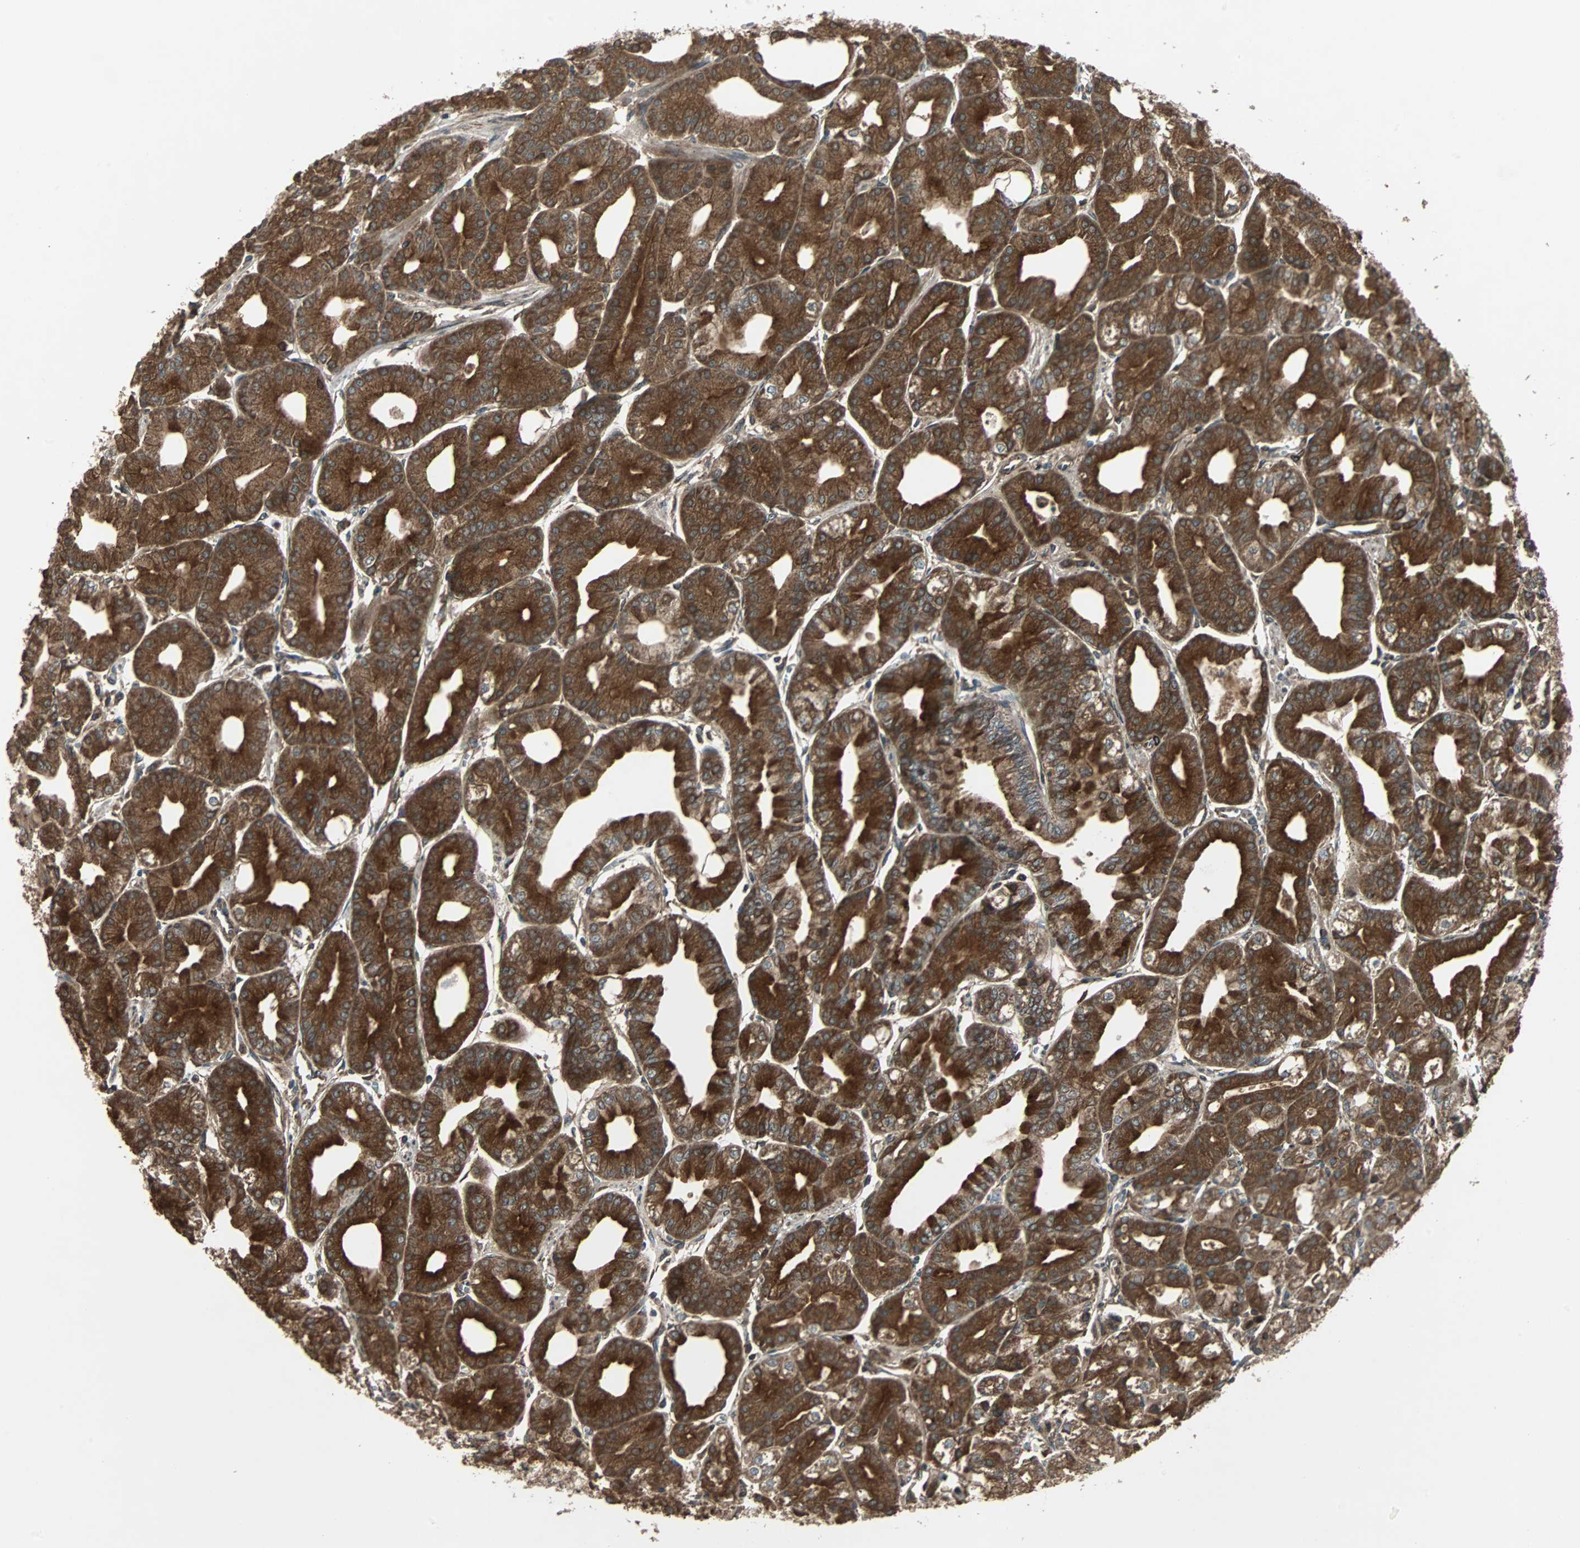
{"staining": {"intensity": "strong", "quantity": ">75%", "location": "cytoplasmic/membranous"}, "tissue": "stomach", "cell_type": "Glandular cells", "image_type": "normal", "snomed": [{"axis": "morphology", "description": "Normal tissue, NOS"}, {"axis": "topography", "description": "Stomach, lower"}], "caption": "The histopathology image displays staining of normal stomach, revealing strong cytoplasmic/membranous protein positivity (brown color) within glandular cells. The protein is stained brown, and the nuclei are stained in blue (DAB (3,3'-diaminobenzidine) IHC with brightfield microscopy, high magnification).", "gene": "RAB7A", "patient": {"sex": "male", "age": 71}}